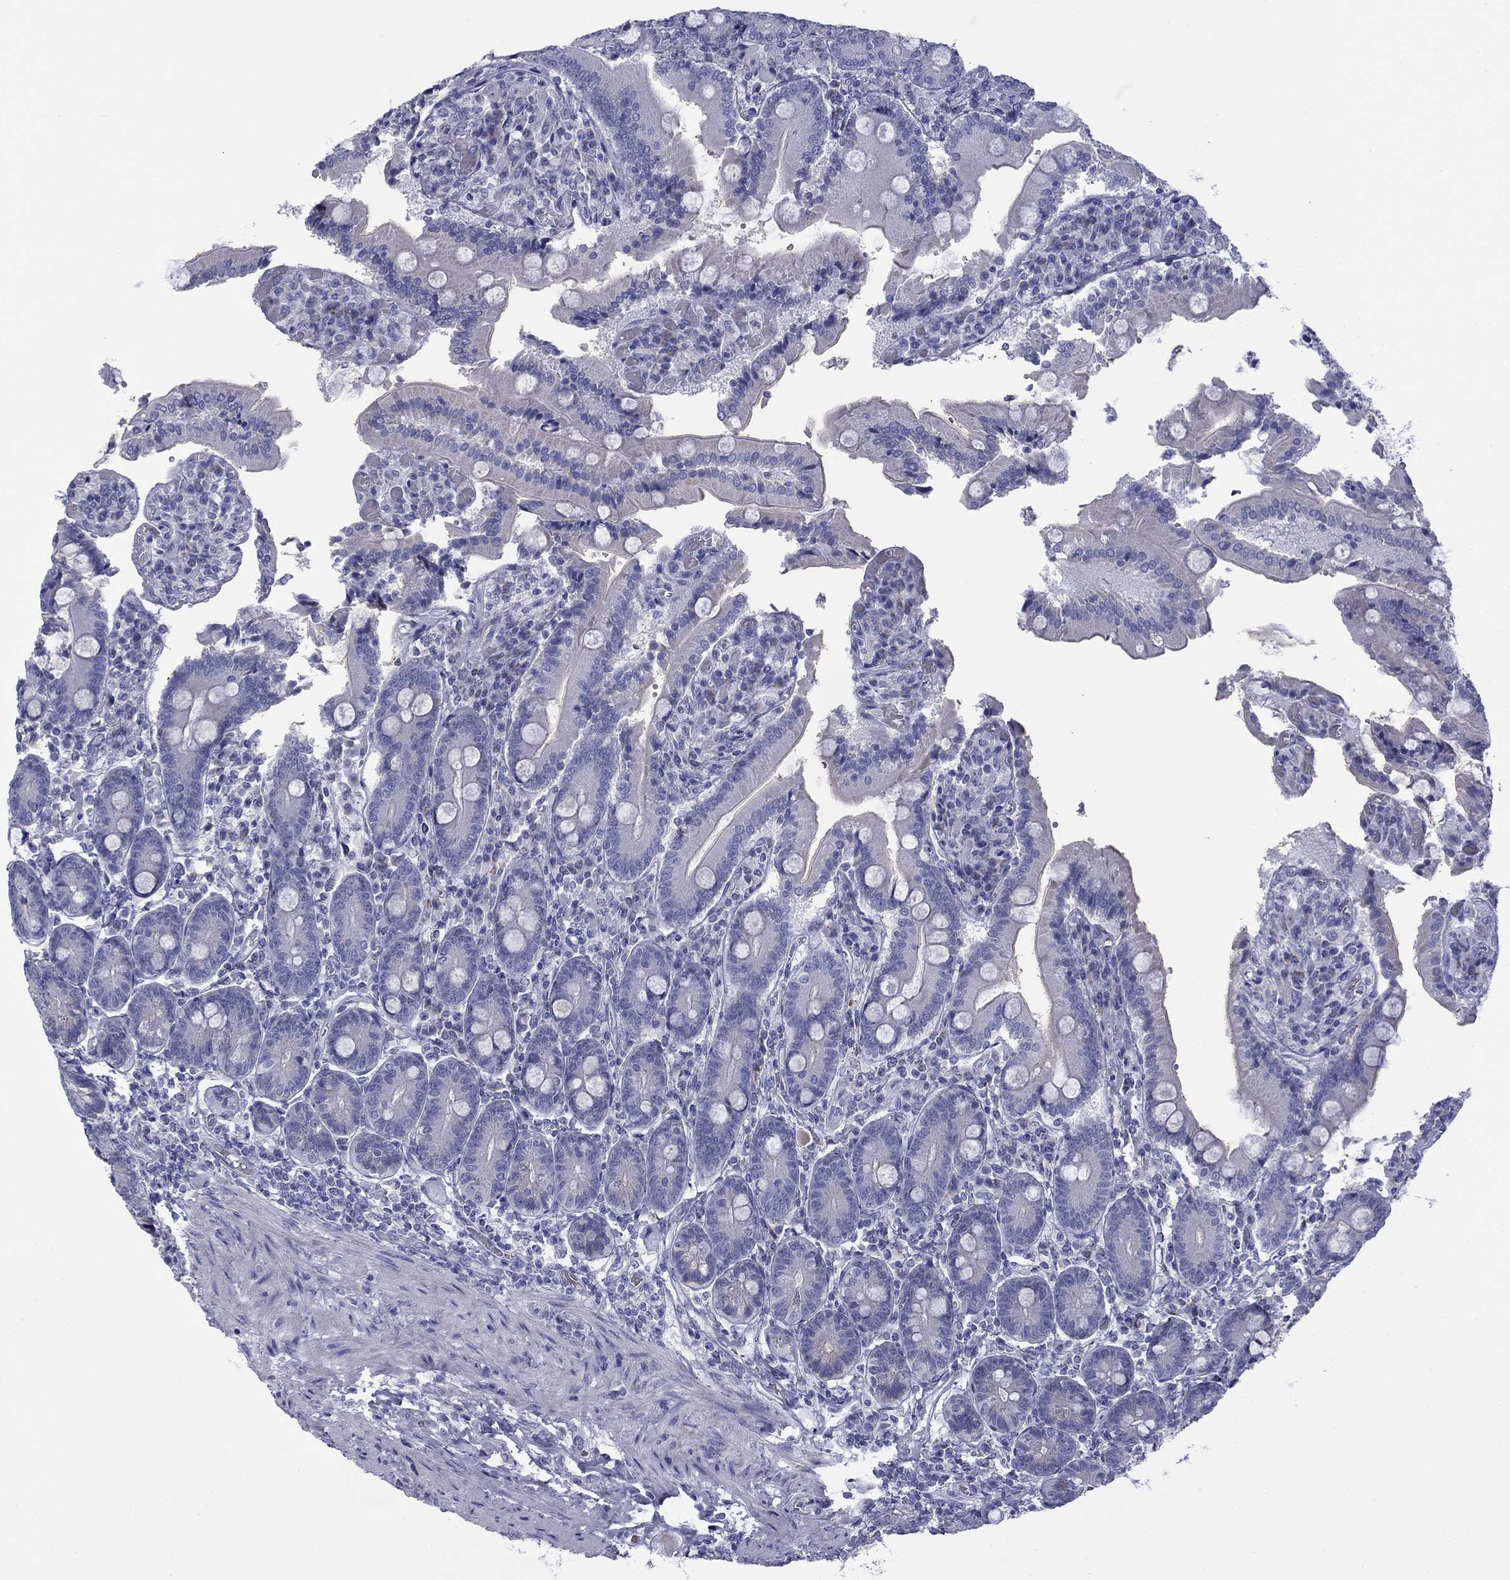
{"staining": {"intensity": "negative", "quantity": "none", "location": "none"}, "tissue": "duodenum", "cell_type": "Glandular cells", "image_type": "normal", "snomed": [{"axis": "morphology", "description": "Normal tissue, NOS"}, {"axis": "topography", "description": "Duodenum"}], "caption": "High magnification brightfield microscopy of normal duodenum stained with DAB (3,3'-diaminobenzidine) (brown) and counterstained with hematoxylin (blue): glandular cells show no significant positivity.", "gene": "ZP2", "patient": {"sex": "female", "age": 62}}